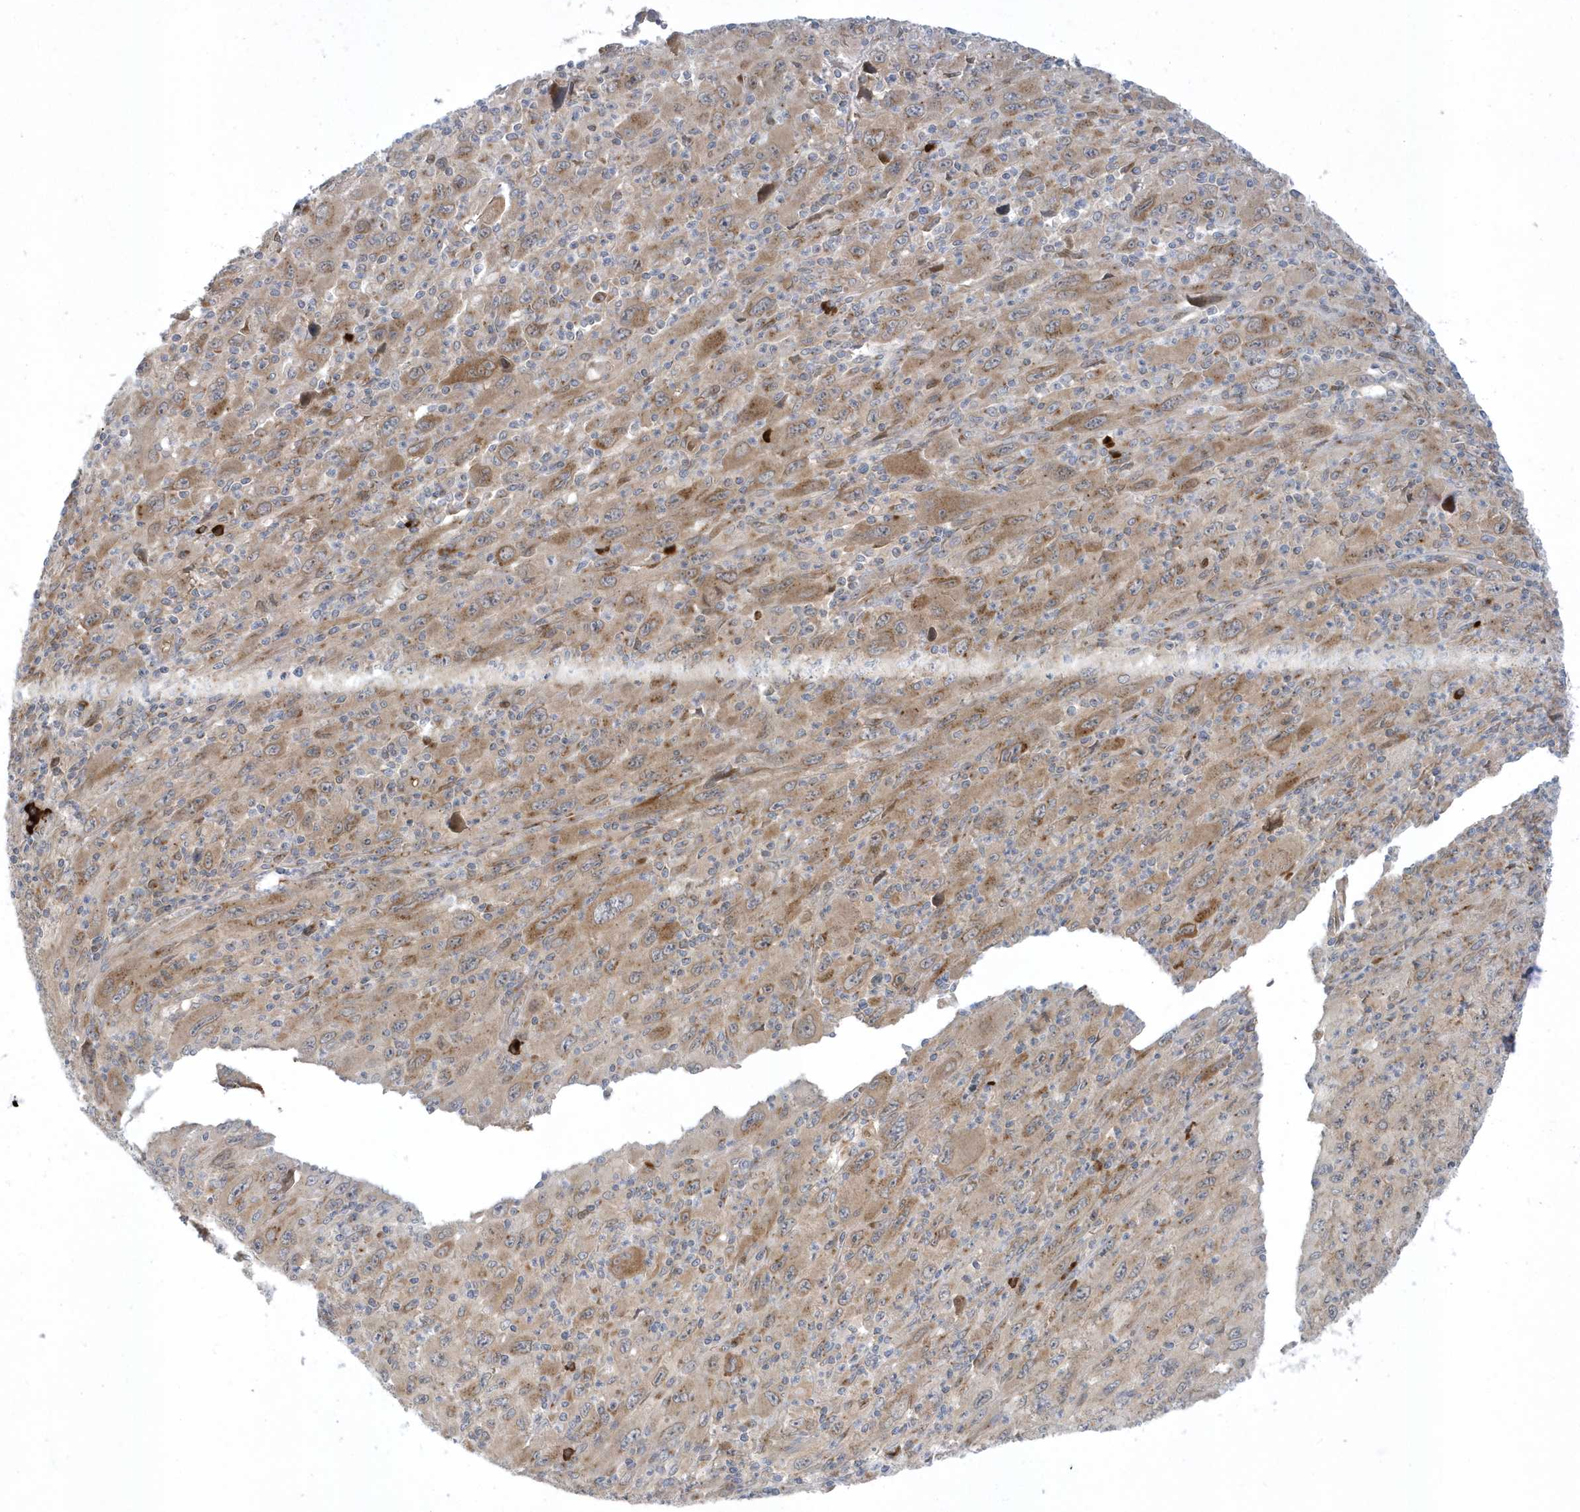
{"staining": {"intensity": "moderate", "quantity": "25%-75%", "location": "cytoplasmic/membranous"}, "tissue": "melanoma", "cell_type": "Tumor cells", "image_type": "cancer", "snomed": [{"axis": "morphology", "description": "Malignant melanoma, Metastatic site"}, {"axis": "topography", "description": "Skin"}], "caption": "About 25%-75% of tumor cells in melanoma demonstrate moderate cytoplasmic/membranous protein staining as visualized by brown immunohistochemical staining.", "gene": "RPP40", "patient": {"sex": "female", "age": 56}}